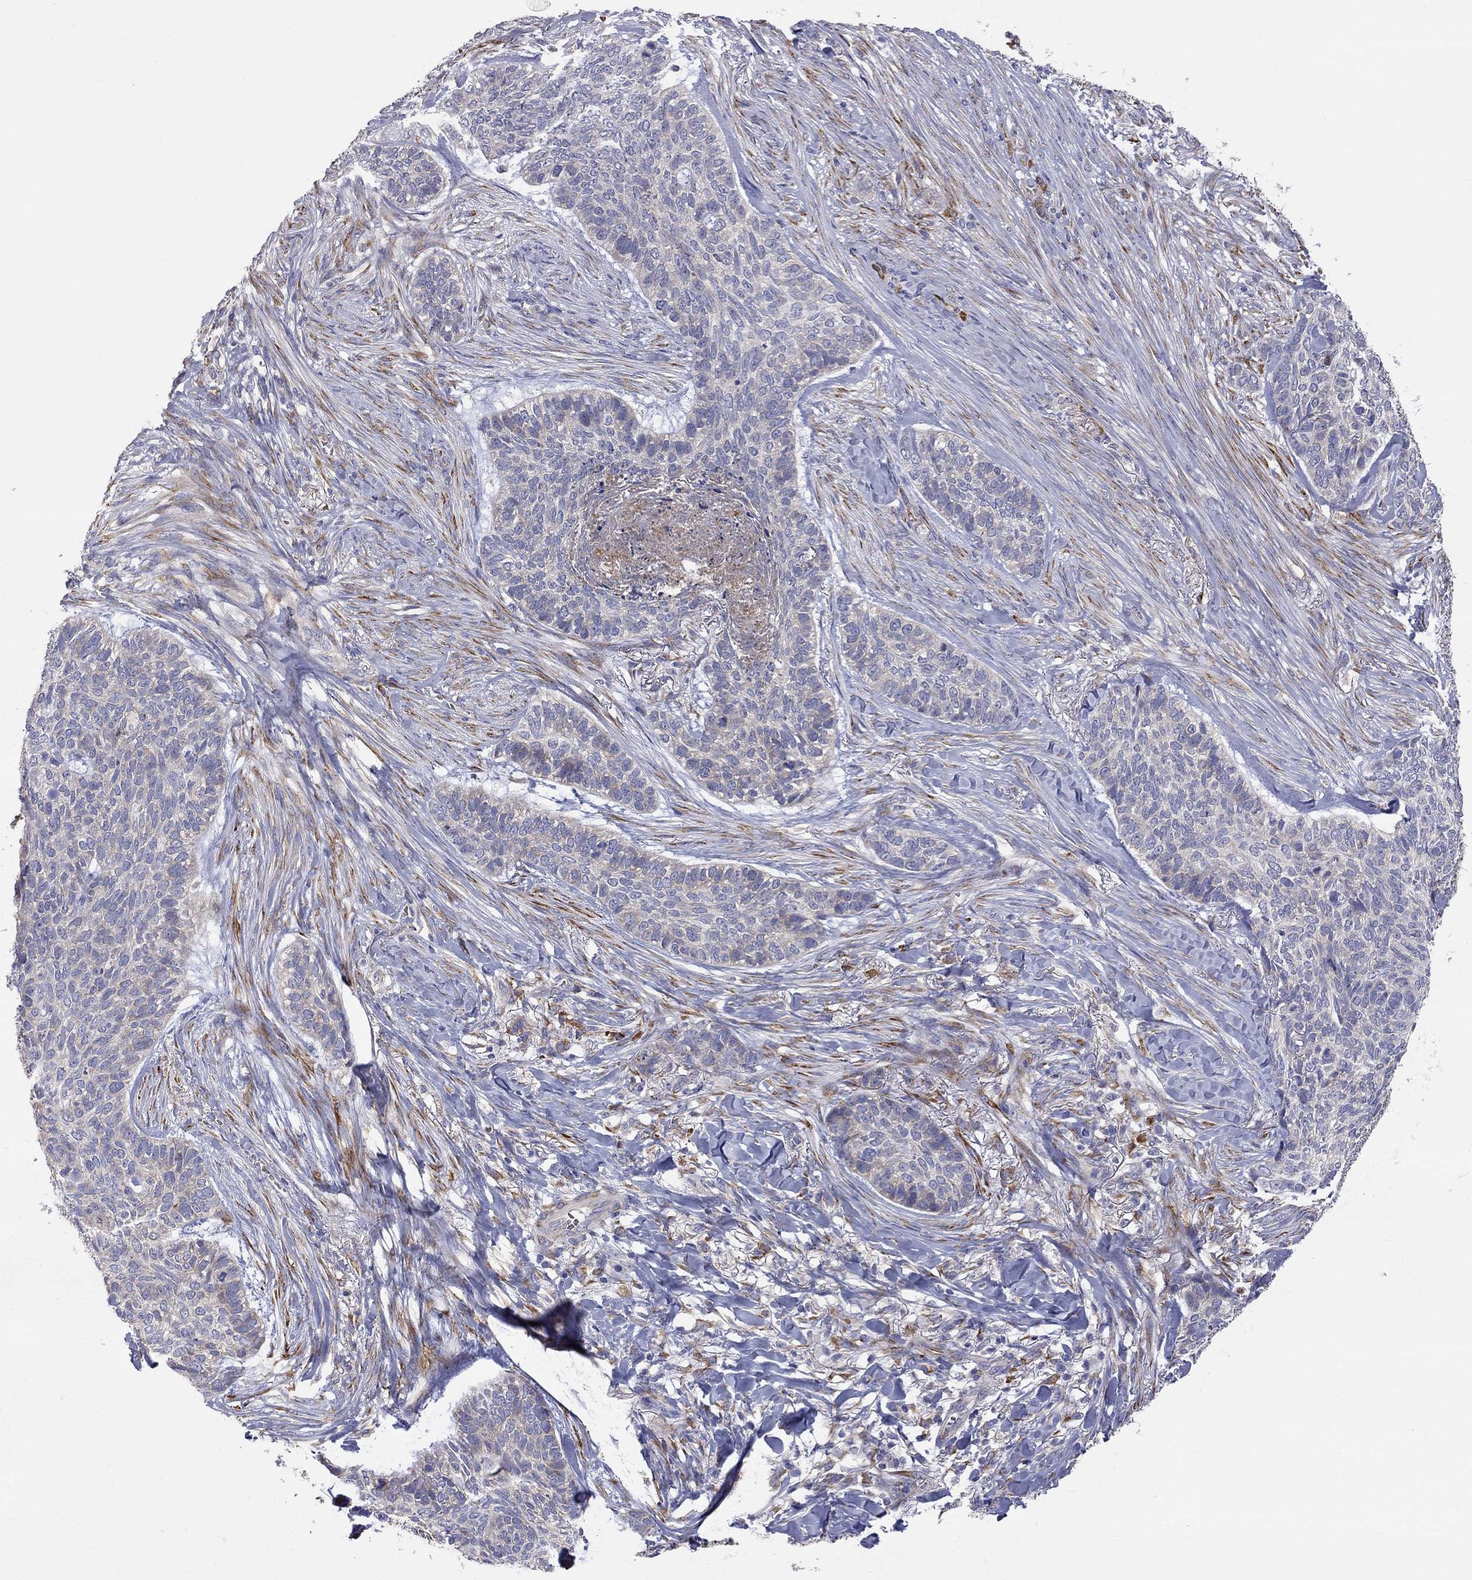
{"staining": {"intensity": "negative", "quantity": "none", "location": "none"}, "tissue": "skin cancer", "cell_type": "Tumor cells", "image_type": "cancer", "snomed": [{"axis": "morphology", "description": "Basal cell carcinoma"}, {"axis": "topography", "description": "Skin"}], "caption": "Human skin cancer (basal cell carcinoma) stained for a protein using immunohistochemistry (IHC) demonstrates no expression in tumor cells.", "gene": "CASTOR1", "patient": {"sex": "female", "age": 69}}